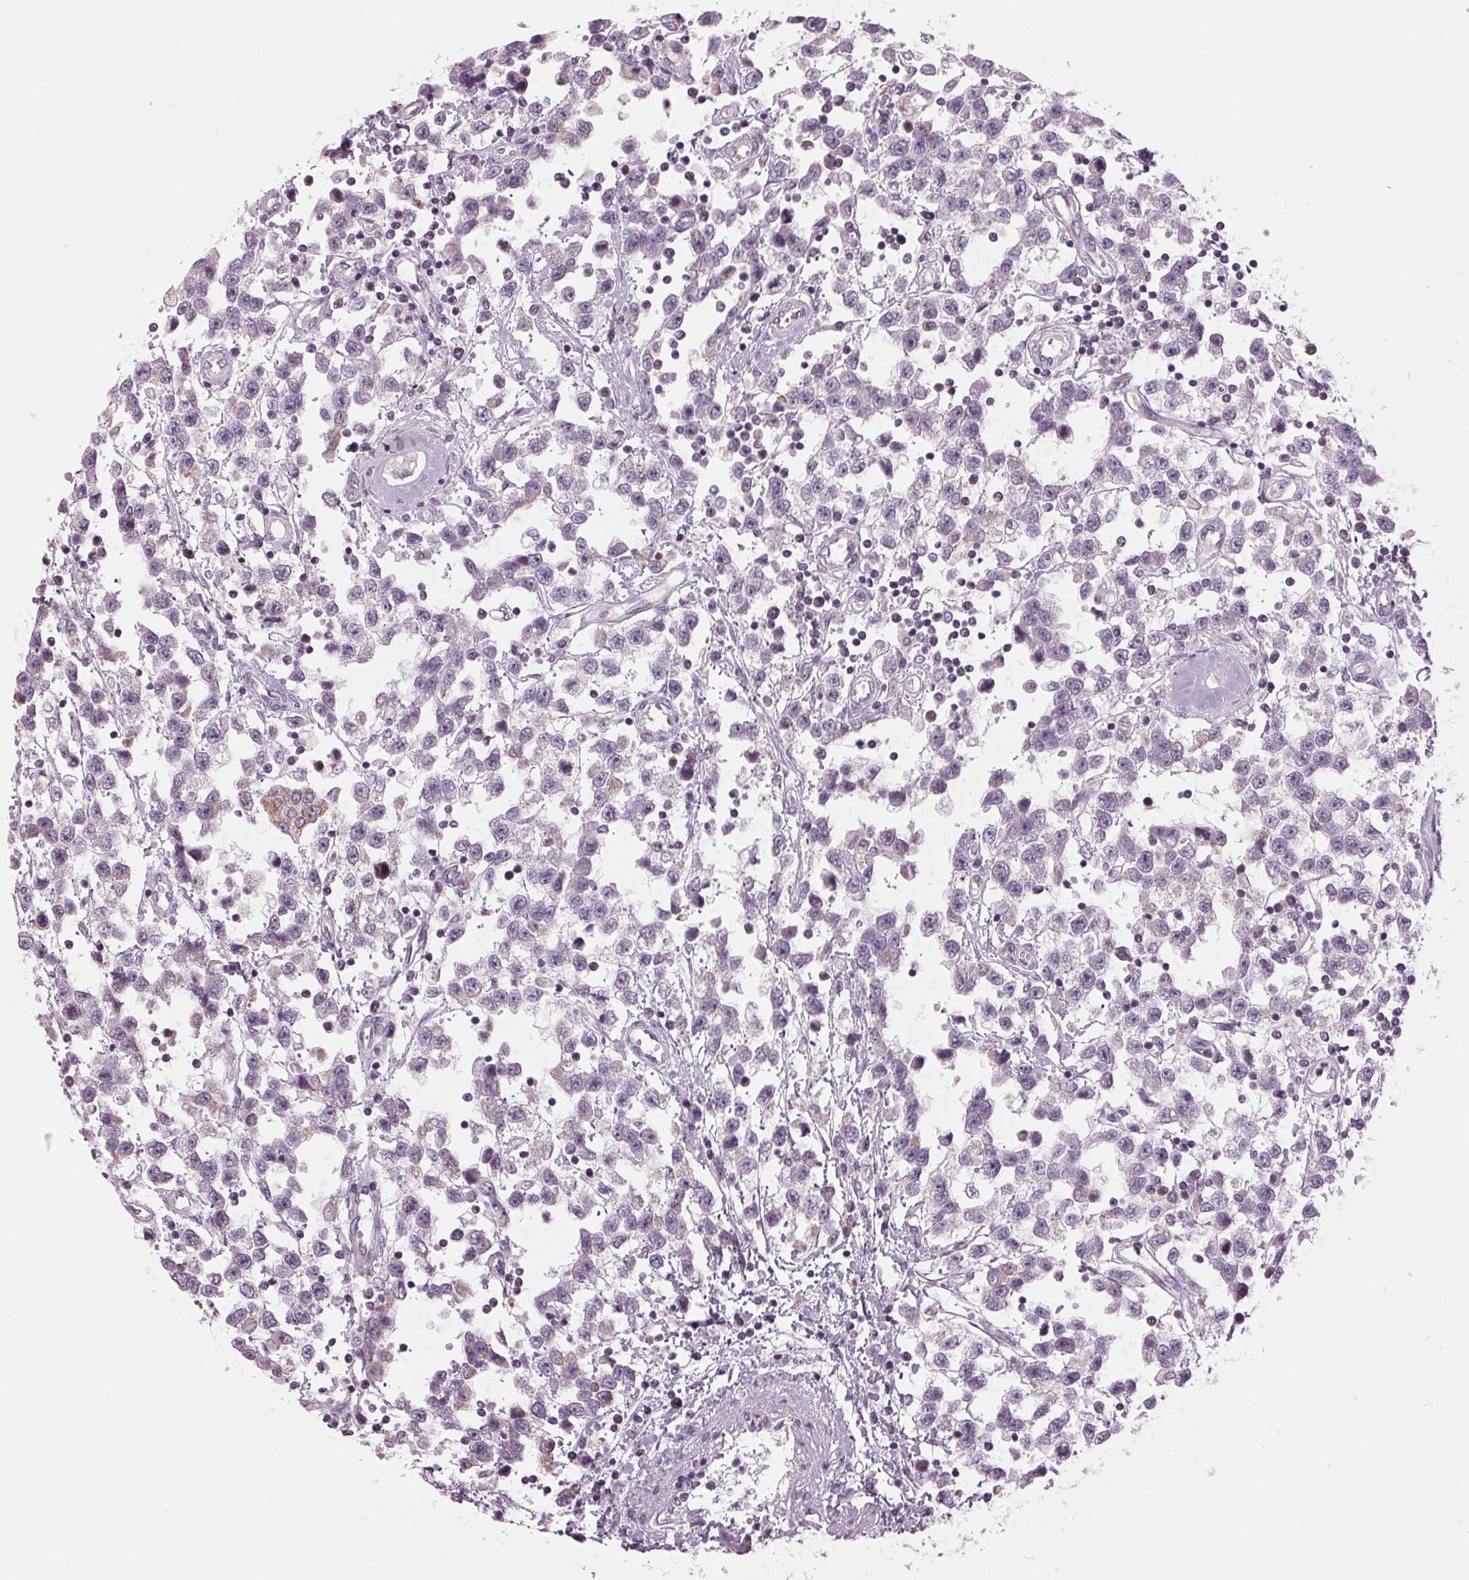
{"staining": {"intensity": "weak", "quantity": "25%-75%", "location": "cytoplasmic/membranous"}, "tissue": "testis cancer", "cell_type": "Tumor cells", "image_type": "cancer", "snomed": [{"axis": "morphology", "description": "Seminoma, NOS"}, {"axis": "topography", "description": "Testis"}], "caption": "This image exhibits immunohistochemistry (IHC) staining of testis seminoma, with low weak cytoplasmic/membranous expression in approximately 25%-75% of tumor cells.", "gene": "SAMD4A", "patient": {"sex": "male", "age": 34}}